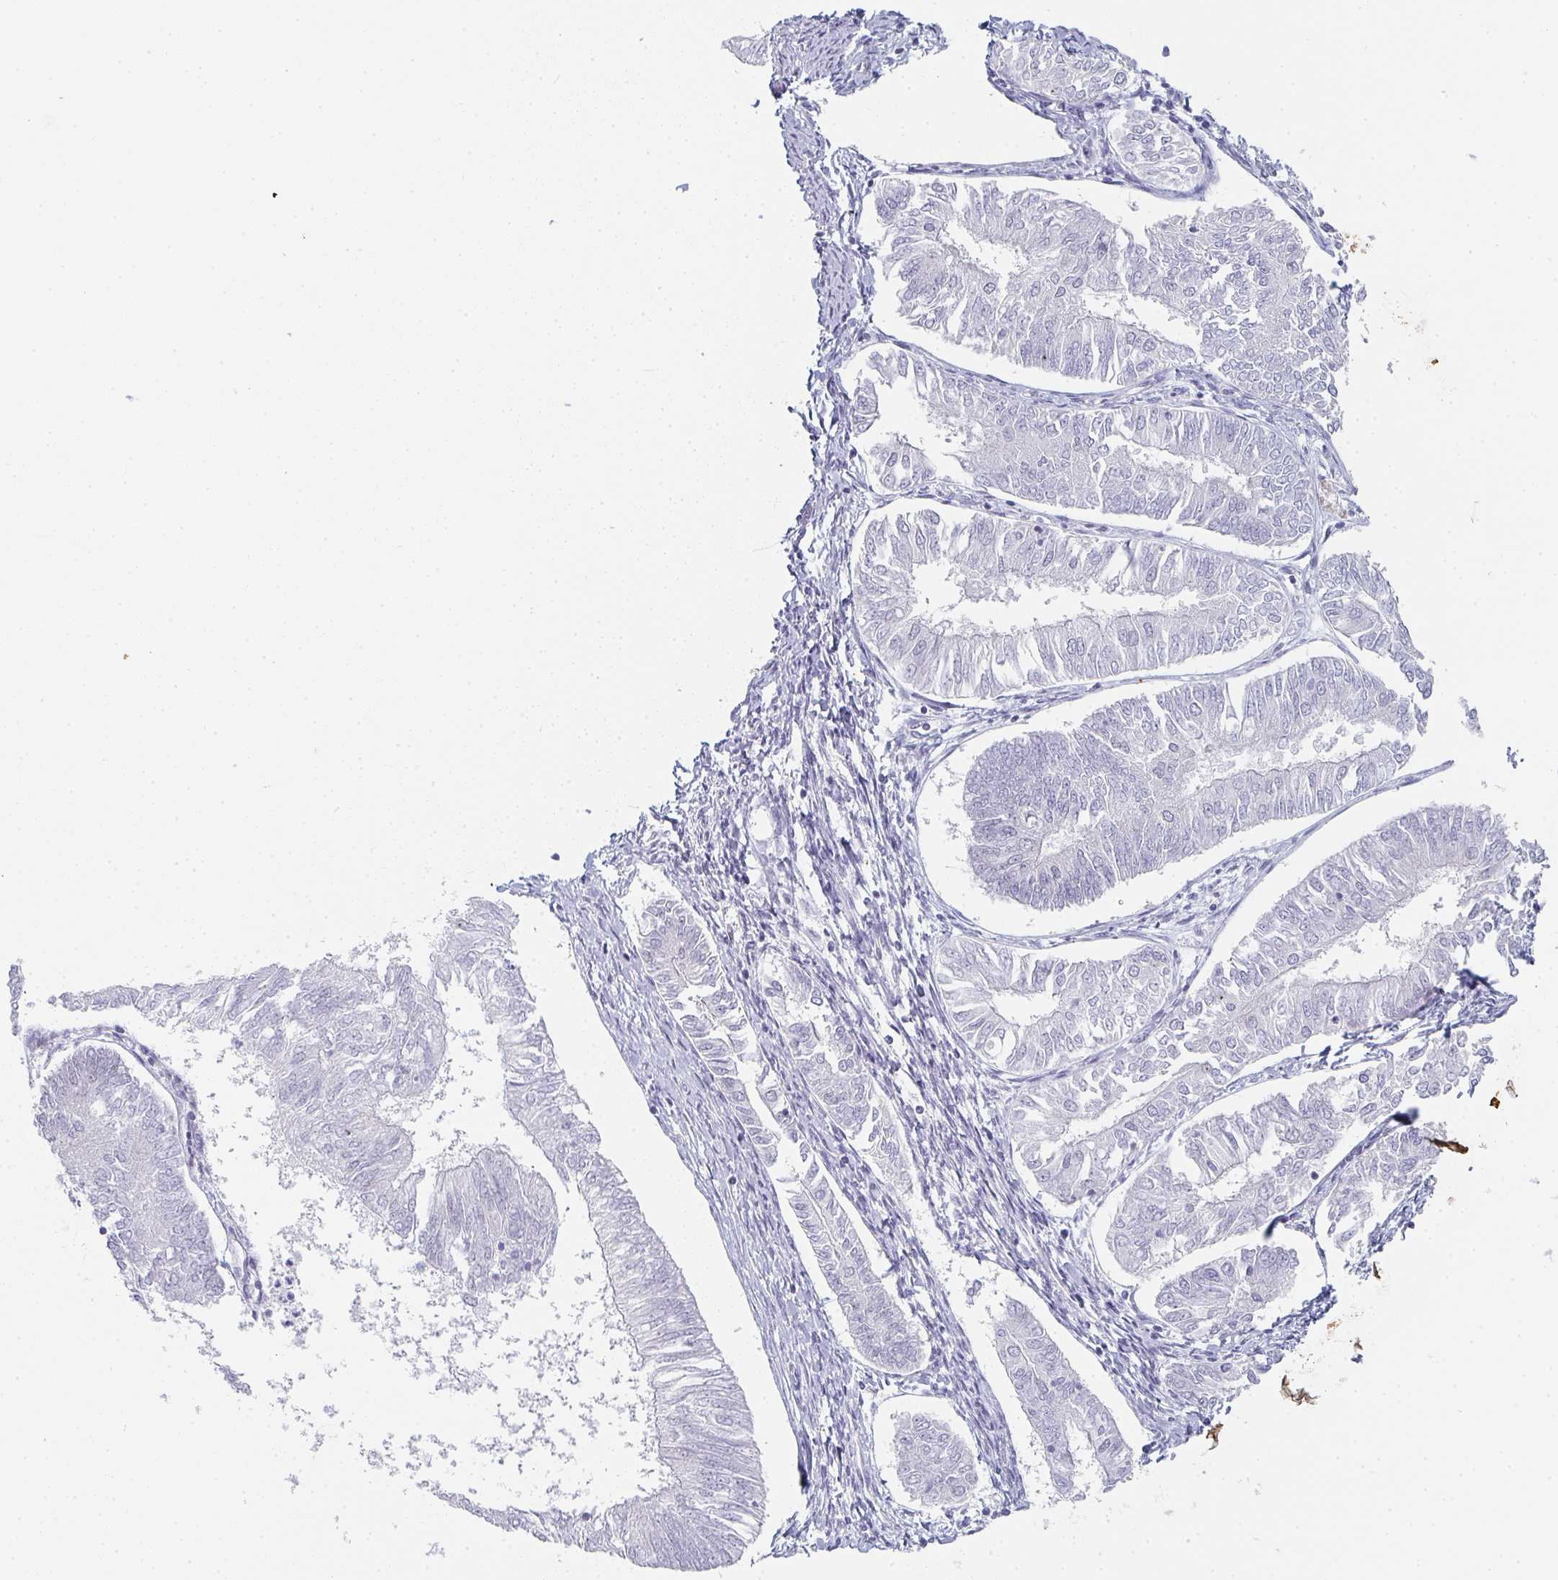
{"staining": {"intensity": "negative", "quantity": "none", "location": "none"}, "tissue": "endometrial cancer", "cell_type": "Tumor cells", "image_type": "cancer", "snomed": [{"axis": "morphology", "description": "Adenocarcinoma, NOS"}, {"axis": "topography", "description": "Endometrium"}], "caption": "The immunohistochemistry micrograph has no significant positivity in tumor cells of endometrial cancer (adenocarcinoma) tissue.", "gene": "POU2AF2", "patient": {"sex": "female", "age": 58}}